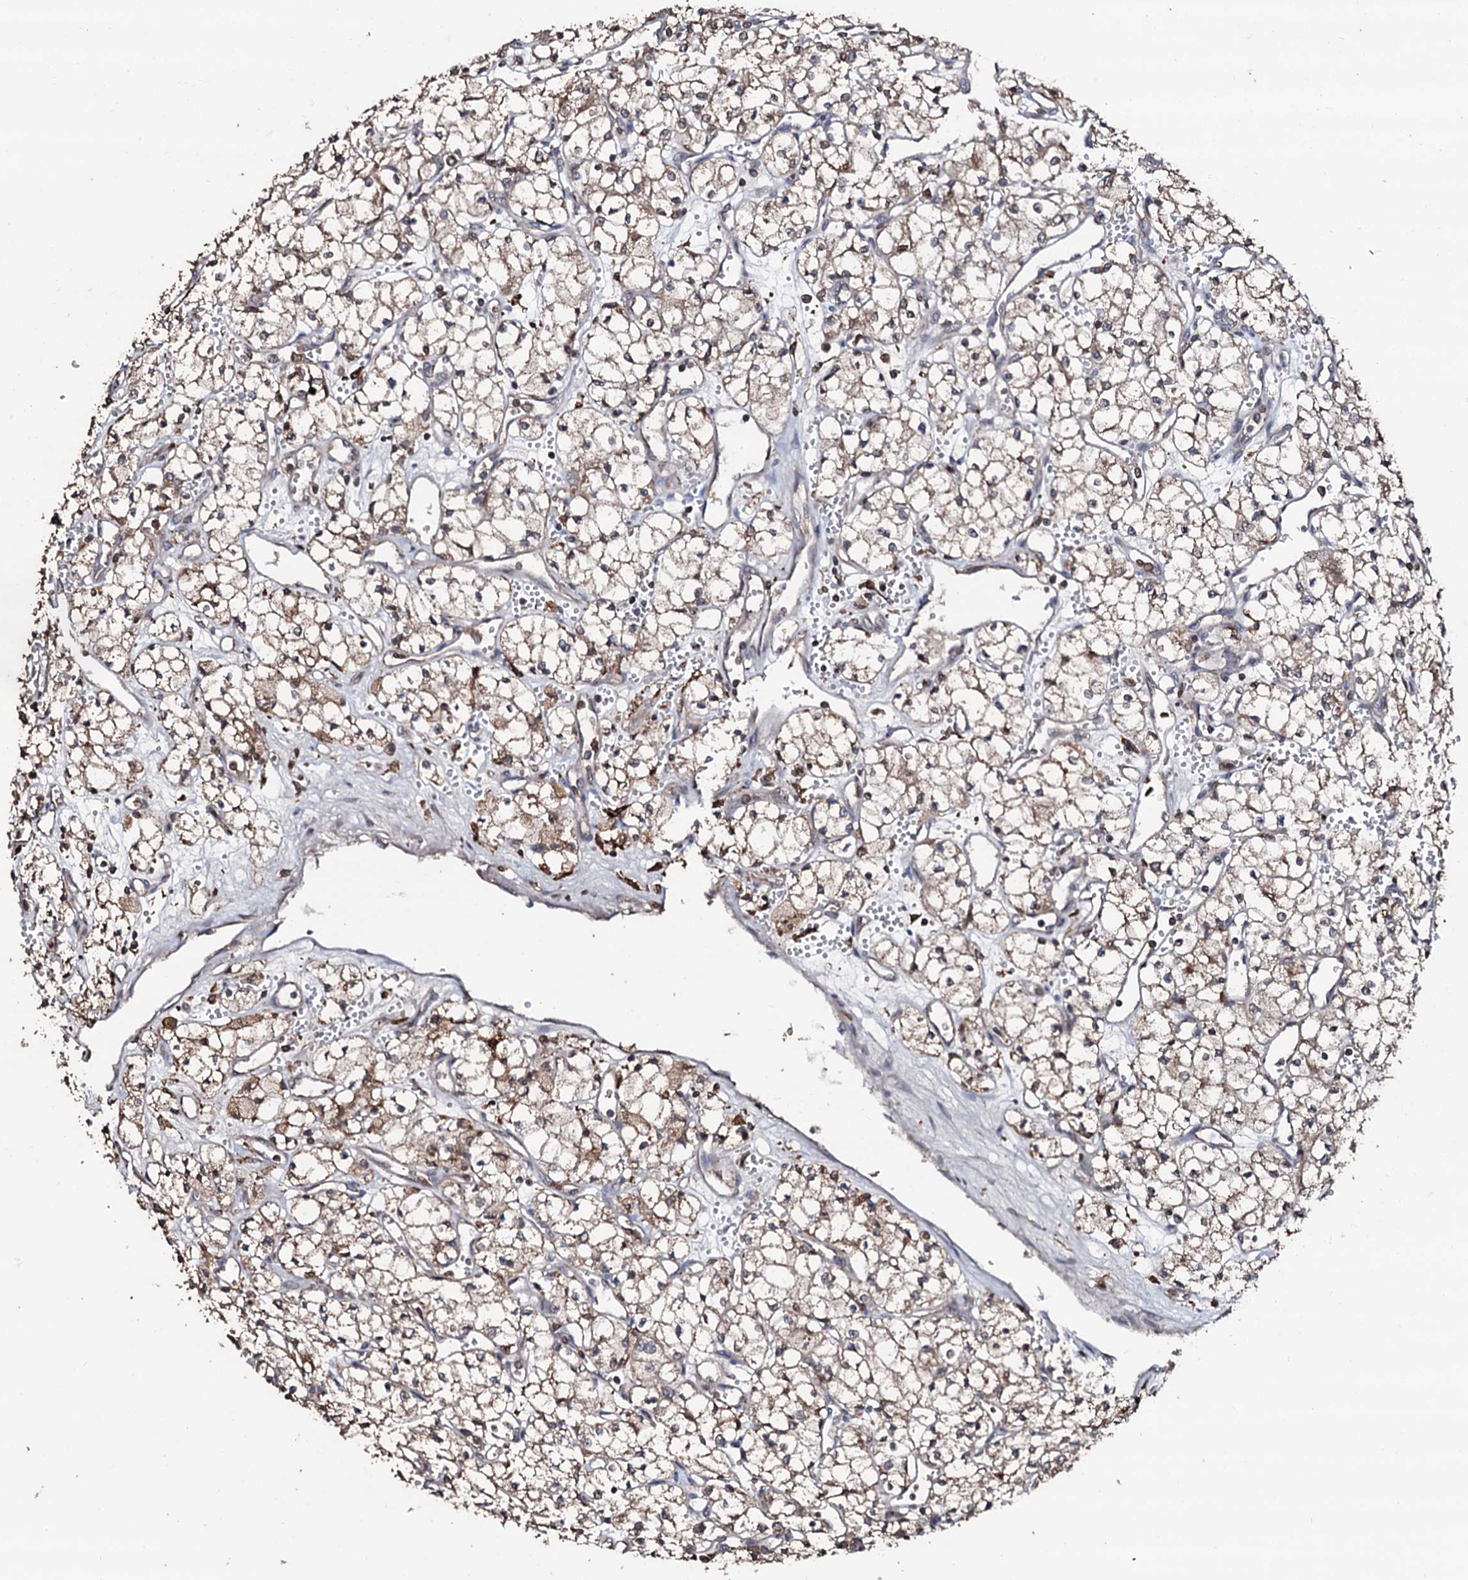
{"staining": {"intensity": "moderate", "quantity": ">75%", "location": "cytoplasmic/membranous"}, "tissue": "renal cancer", "cell_type": "Tumor cells", "image_type": "cancer", "snomed": [{"axis": "morphology", "description": "Adenocarcinoma, NOS"}, {"axis": "topography", "description": "Kidney"}], "caption": "Brown immunohistochemical staining in human renal cancer (adenocarcinoma) shows moderate cytoplasmic/membranous positivity in about >75% of tumor cells.", "gene": "SDHAF2", "patient": {"sex": "male", "age": 59}}